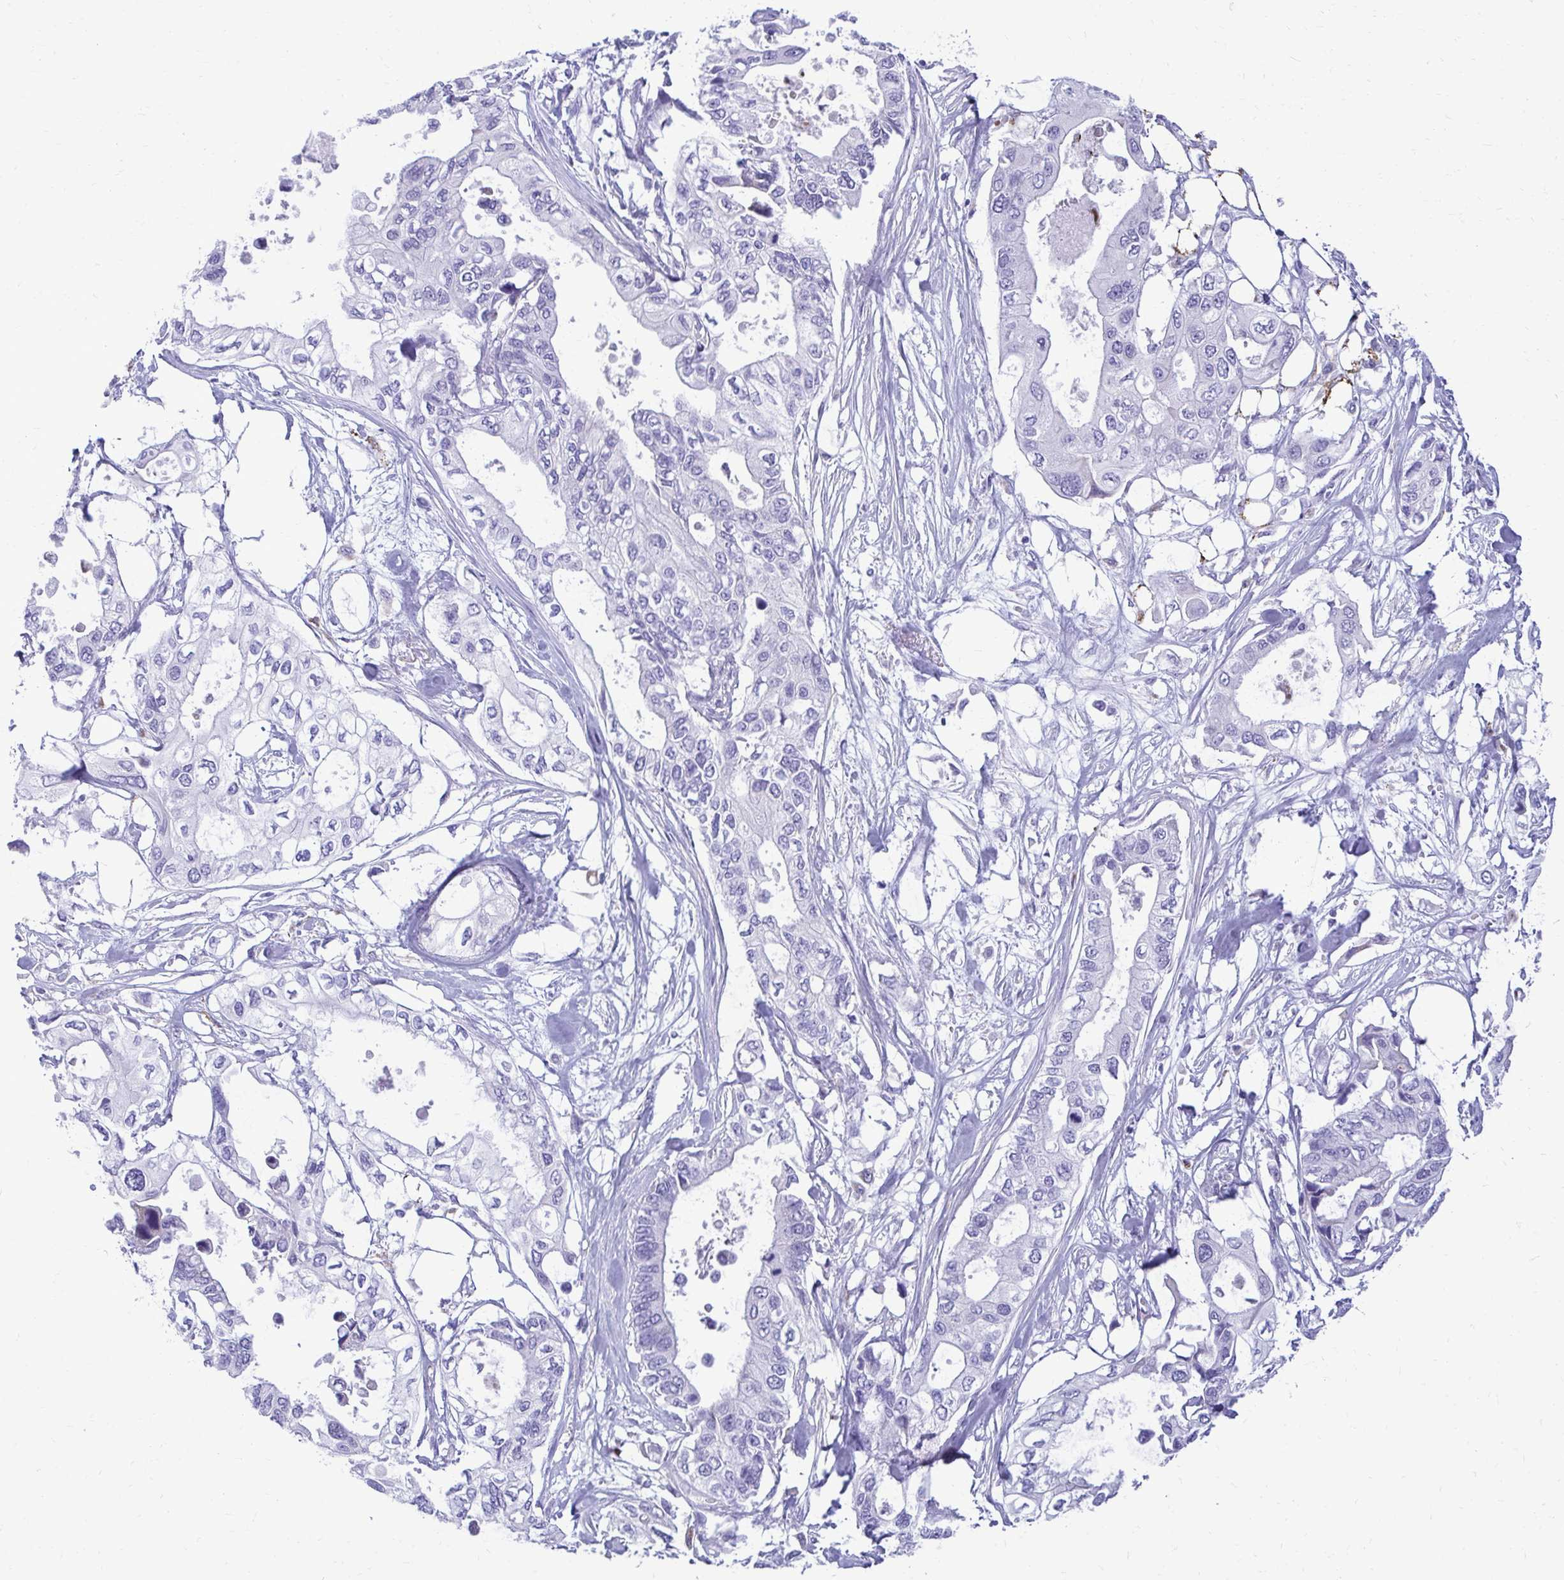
{"staining": {"intensity": "negative", "quantity": "none", "location": "none"}, "tissue": "pancreatic cancer", "cell_type": "Tumor cells", "image_type": "cancer", "snomed": [{"axis": "morphology", "description": "Adenocarcinoma, NOS"}, {"axis": "topography", "description": "Pancreas"}], "caption": "Protein analysis of pancreatic cancer (adenocarcinoma) displays no significant positivity in tumor cells. (Brightfield microscopy of DAB (3,3'-diaminobenzidine) IHC at high magnification).", "gene": "AIG1", "patient": {"sex": "female", "age": 63}}